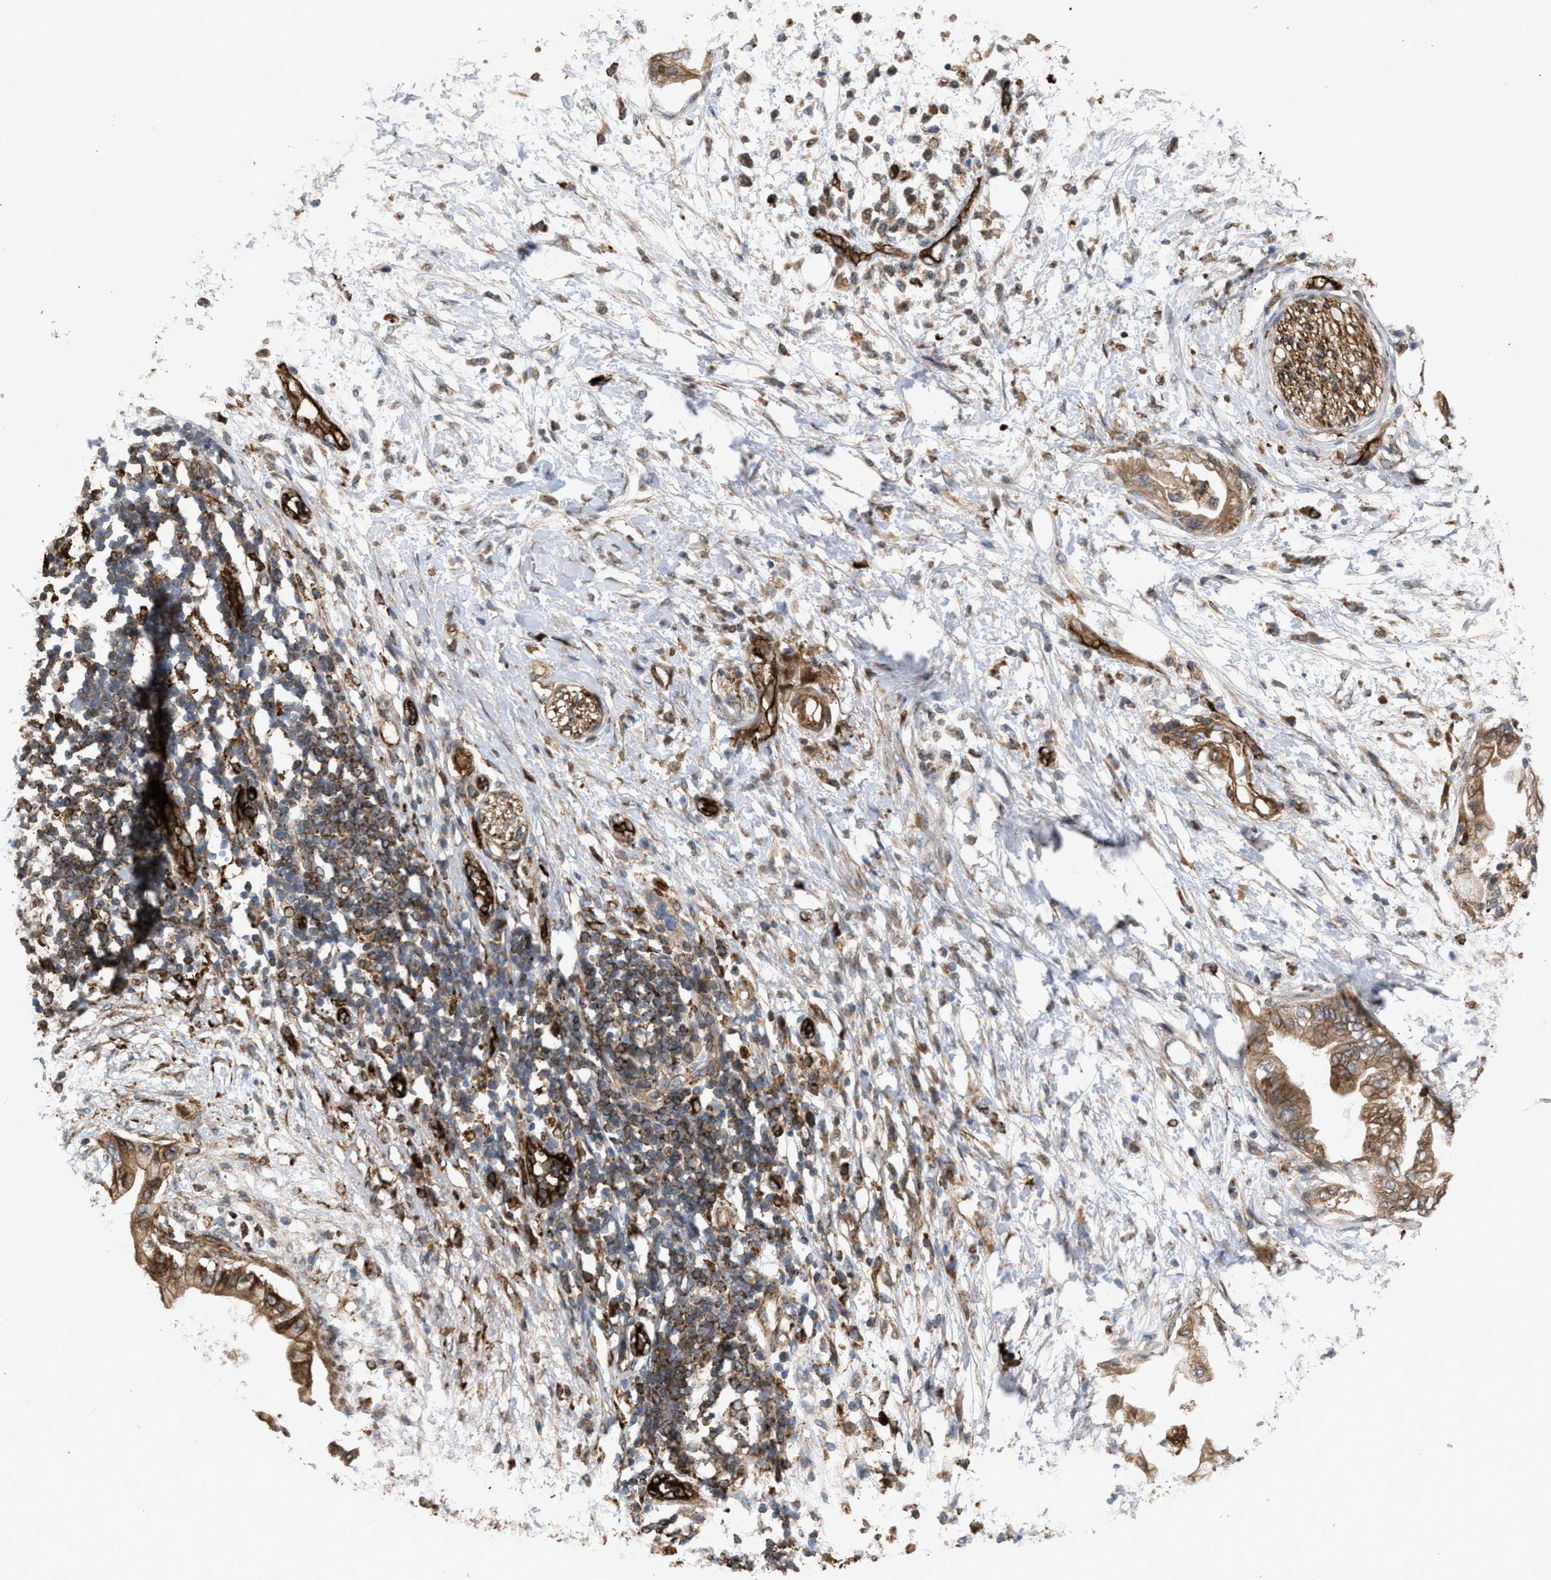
{"staining": {"intensity": "moderate", "quantity": ">75%", "location": "cytoplasmic/membranous"}, "tissue": "adipose tissue", "cell_type": "Adipocytes", "image_type": "normal", "snomed": [{"axis": "morphology", "description": "Normal tissue, NOS"}, {"axis": "morphology", "description": "Adenocarcinoma, NOS"}, {"axis": "topography", "description": "Duodenum"}, {"axis": "topography", "description": "Peripheral nerve tissue"}], "caption": "A medium amount of moderate cytoplasmic/membranous positivity is identified in about >75% of adipocytes in normal adipose tissue. The protein of interest is stained brown, and the nuclei are stained in blue (DAB (3,3'-diaminobenzidine) IHC with brightfield microscopy, high magnification).", "gene": "GCC1", "patient": {"sex": "female", "age": 60}}